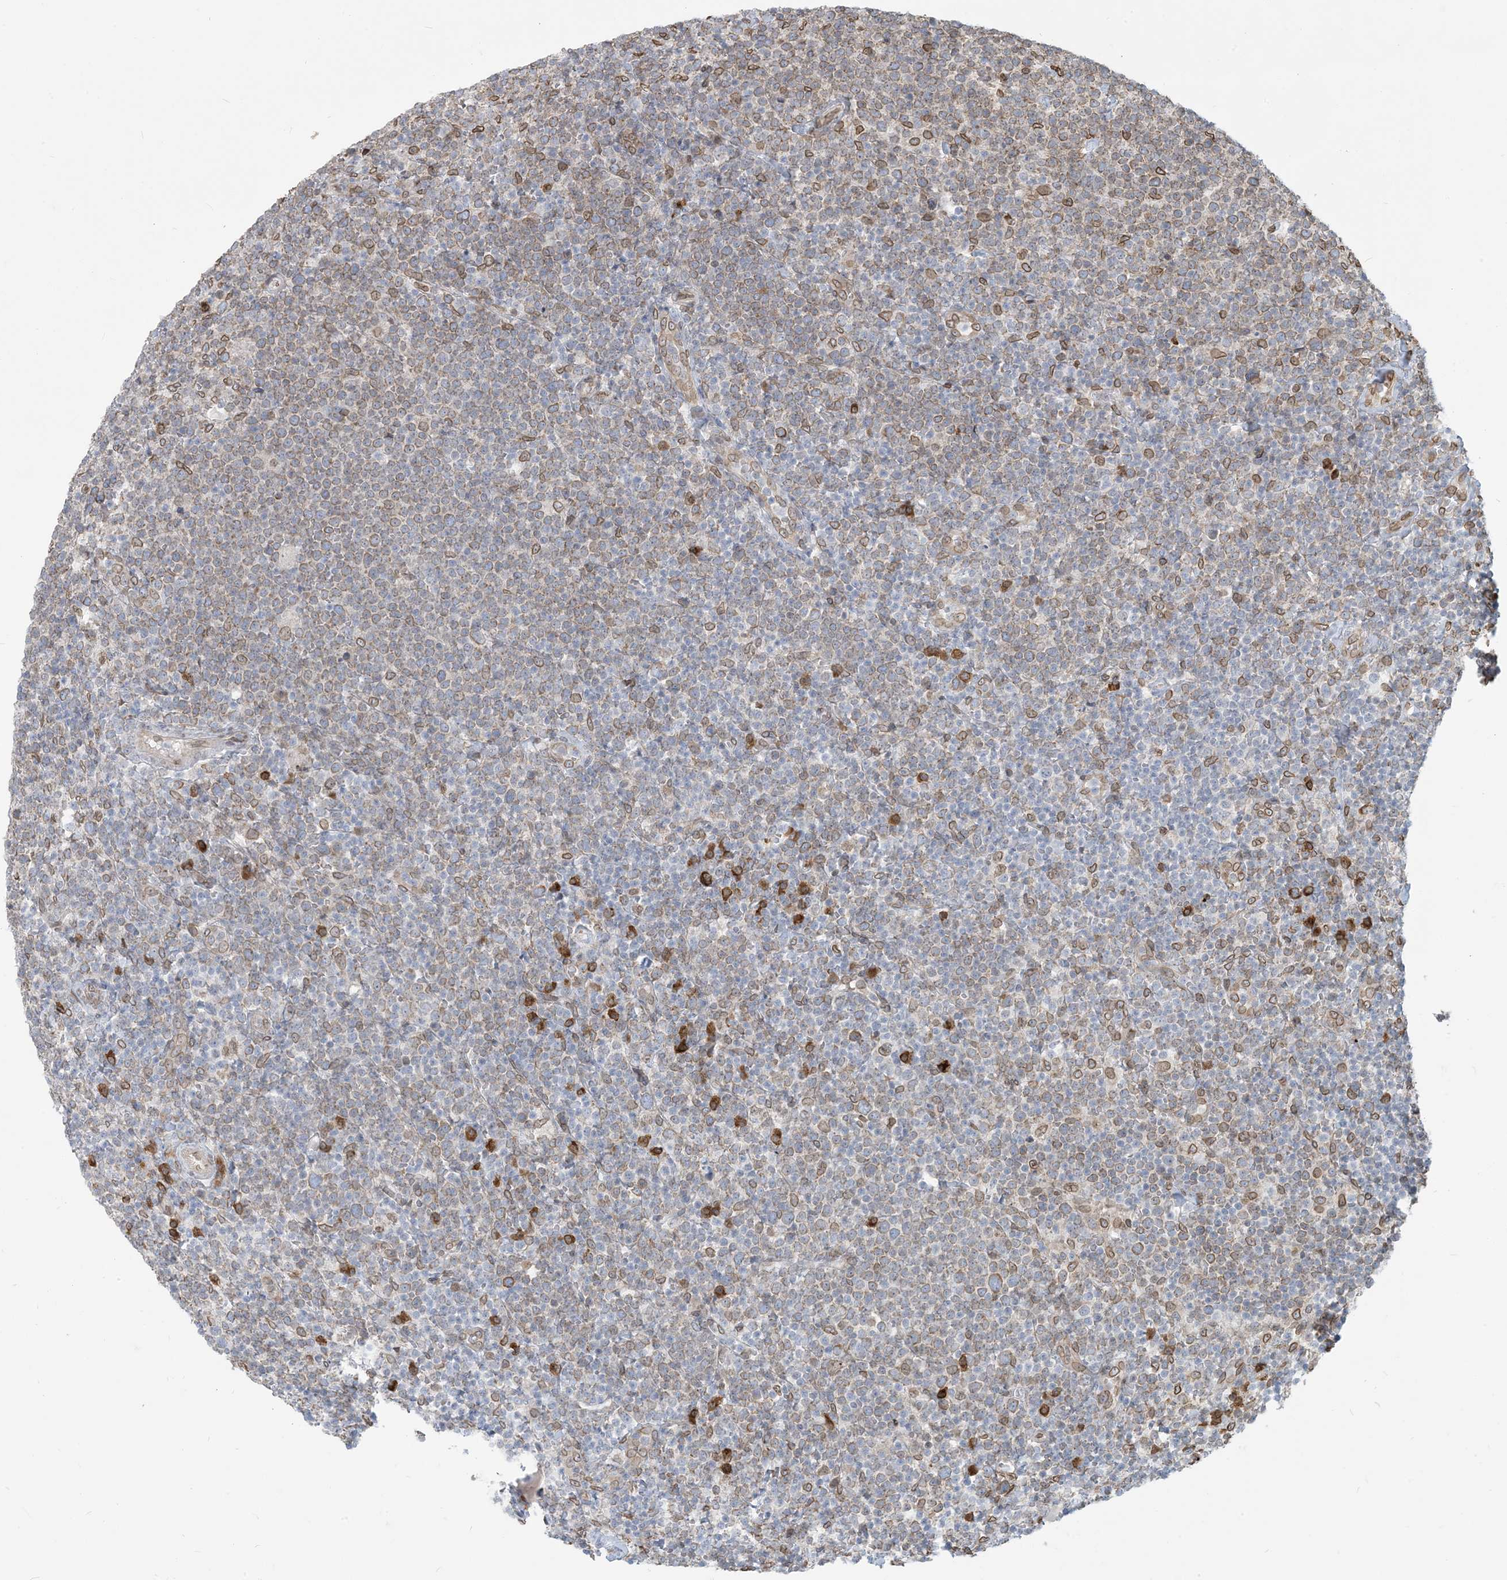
{"staining": {"intensity": "weak", "quantity": "25%-75%", "location": "cytoplasmic/membranous"}, "tissue": "lymphoma", "cell_type": "Tumor cells", "image_type": "cancer", "snomed": [{"axis": "morphology", "description": "Malignant lymphoma, non-Hodgkin's type, High grade"}, {"axis": "topography", "description": "Lymph node"}], "caption": "An image showing weak cytoplasmic/membranous expression in about 25%-75% of tumor cells in lymphoma, as visualized by brown immunohistochemical staining.", "gene": "WWP1", "patient": {"sex": "male", "age": 61}}